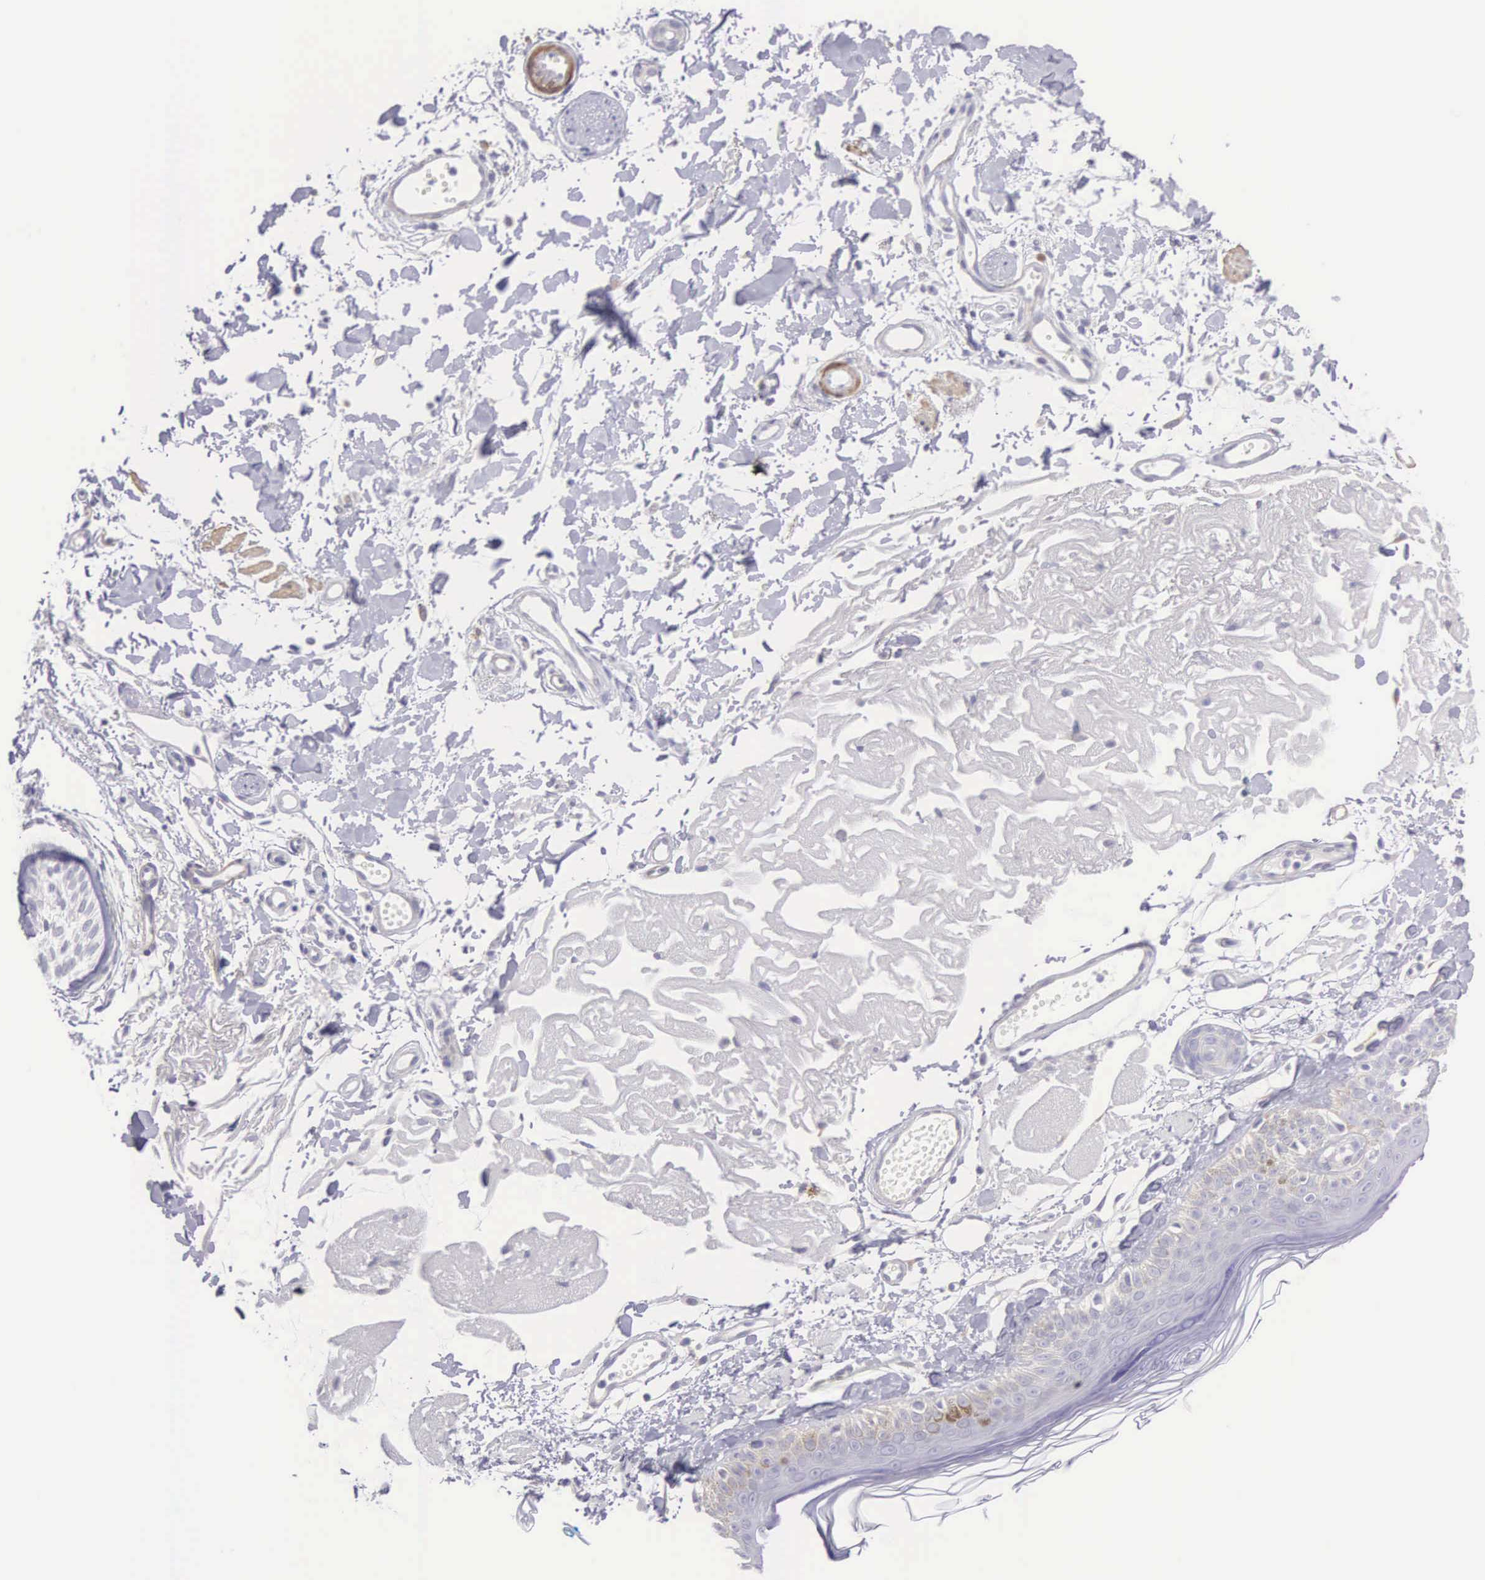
{"staining": {"intensity": "negative", "quantity": "none", "location": "none"}, "tissue": "skin", "cell_type": "Fibroblasts", "image_type": "normal", "snomed": [{"axis": "morphology", "description": "Normal tissue, NOS"}, {"axis": "topography", "description": "Skin"}], "caption": "Fibroblasts show no significant positivity in normal skin. (DAB (3,3'-diaminobenzidine) immunohistochemistry, high magnification).", "gene": "ARFGAP3", "patient": {"sex": "male", "age": 83}}